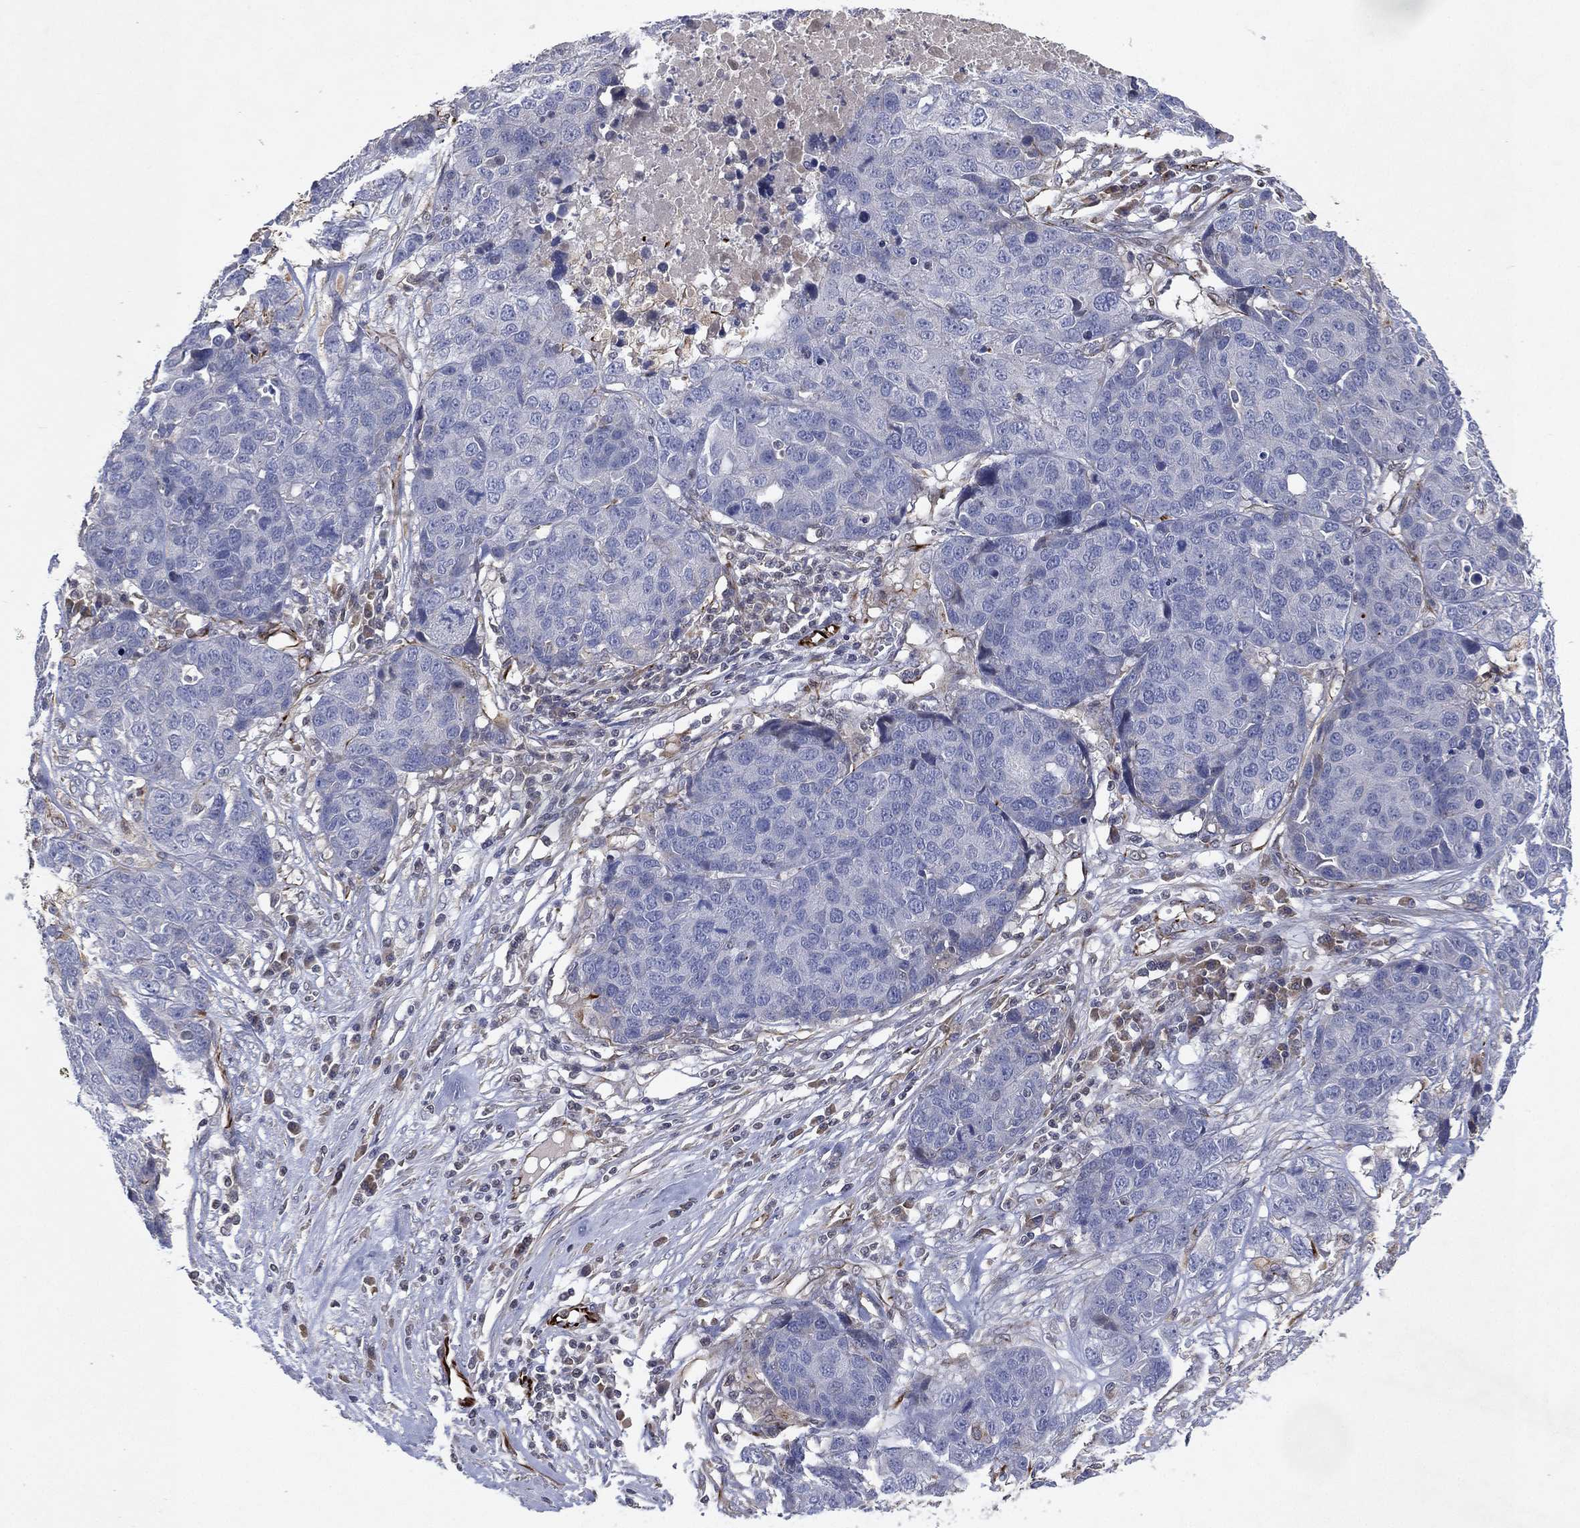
{"staining": {"intensity": "negative", "quantity": "none", "location": "none"}, "tissue": "ovarian cancer", "cell_type": "Tumor cells", "image_type": "cancer", "snomed": [{"axis": "morphology", "description": "Cystadenocarcinoma, serous, NOS"}, {"axis": "topography", "description": "Ovary"}], "caption": "The histopathology image shows no significant expression in tumor cells of ovarian cancer (serous cystadenocarcinoma).", "gene": "FLI1", "patient": {"sex": "female", "age": 87}}